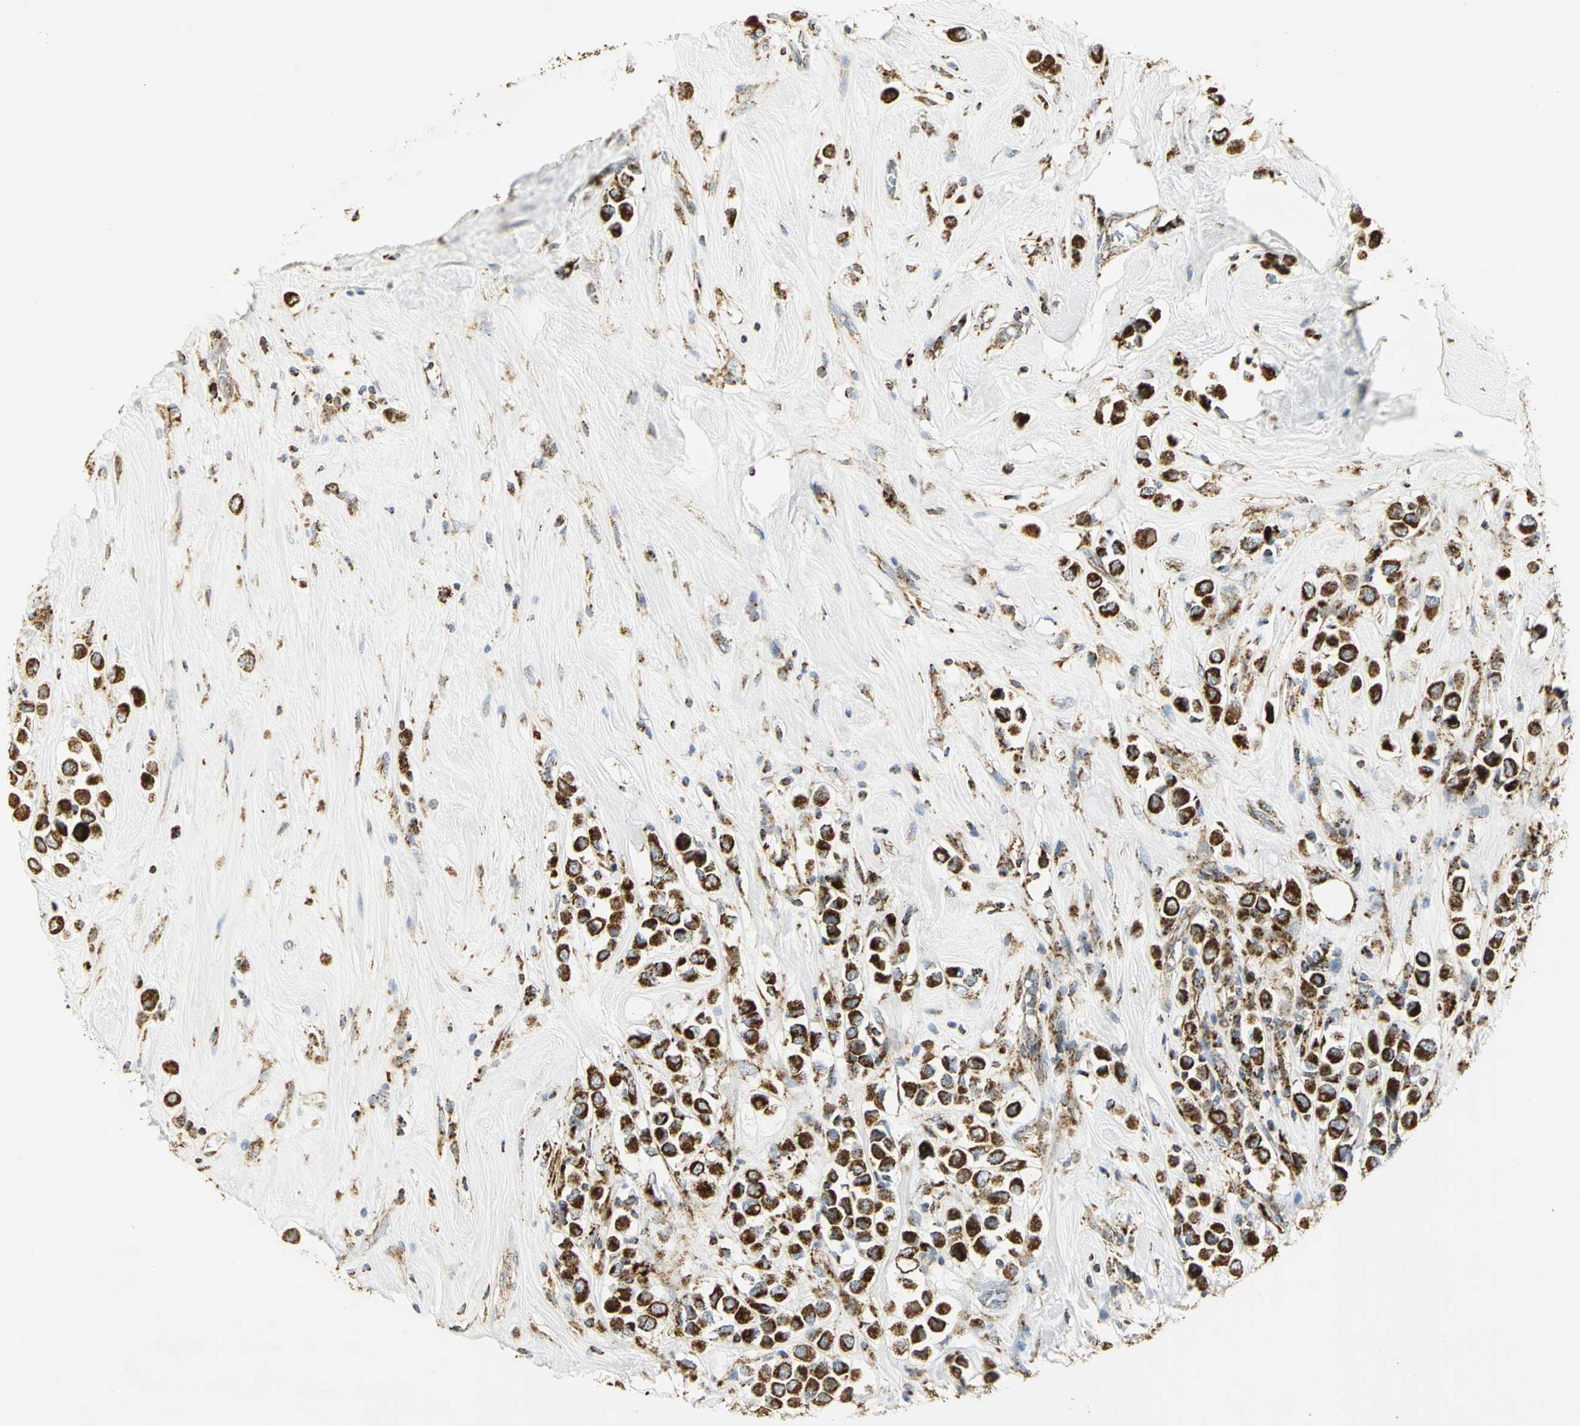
{"staining": {"intensity": "strong", "quantity": ">75%", "location": "cytoplasmic/membranous"}, "tissue": "breast cancer", "cell_type": "Tumor cells", "image_type": "cancer", "snomed": [{"axis": "morphology", "description": "Duct carcinoma"}, {"axis": "topography", "description": "Breast"}], "caption": "An image of human intraductal carcinoma (breast) stained for a protein demonstrates strong cytoplasmic/membranous brown staining in tumor cells. (DAB (3,3'-diaminobenzidine) IHC with brightfield microscopy, high magnification).", "gene": "VDAC1", "patient": {"sex": "female", "age": 61}}